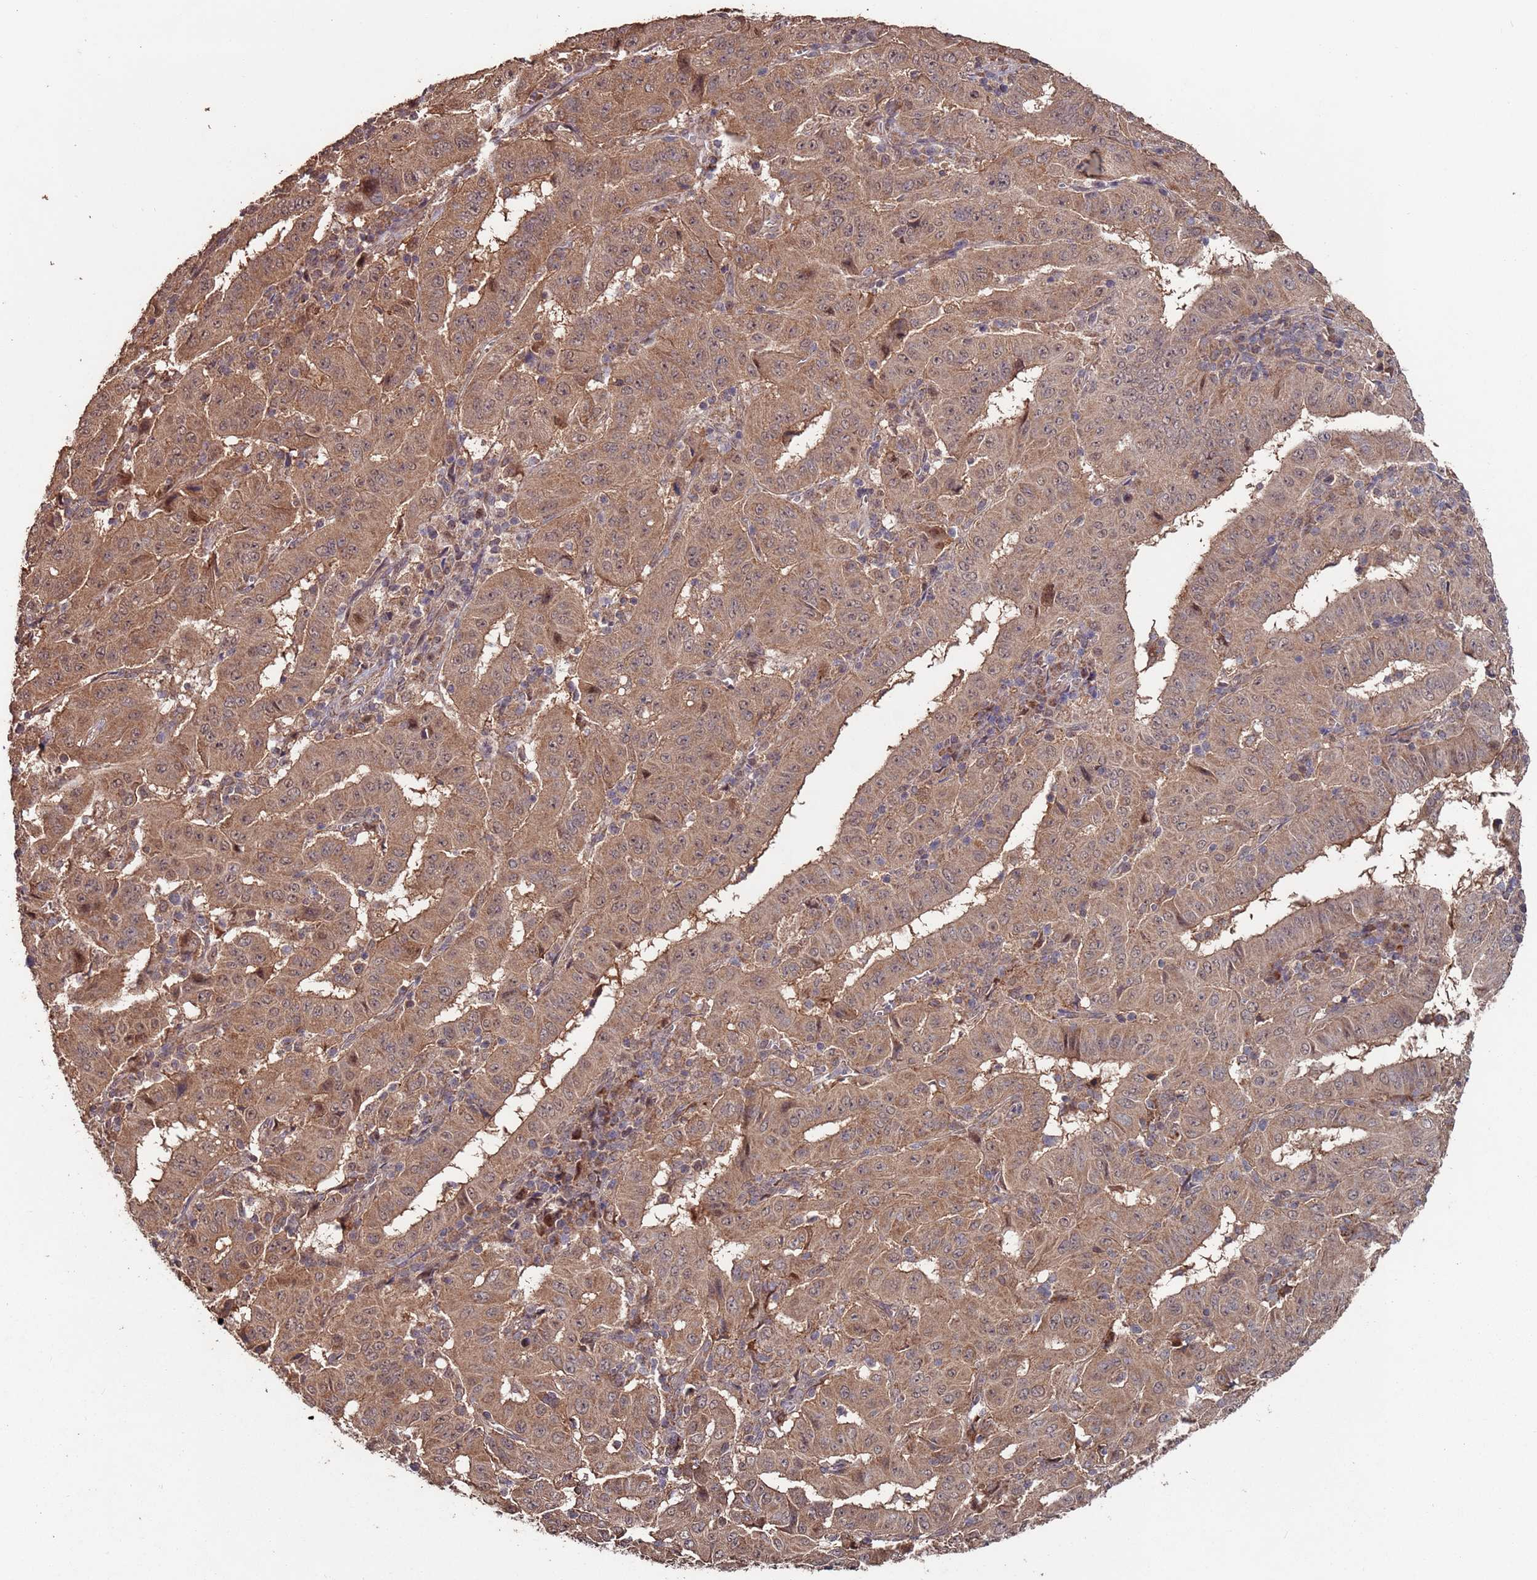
{"staining": {"intensity": "moderate", "quantity": ">75%", "location": "cytoplasmic/membranous"}, "tissue": "pancreatic cancer", "cell_type": "Tumor cells", "image_type": "cancer", "snomed": [{"axis": "morphology", "description": "Adenocarcinoma, NOS"}, {"axis": "topography", "description": "Pancreas"}], "caption": "This image exhibits pancreatic adenocarcinoma stained with immunohistochemistry (IHC) to label a protein in brown. The cytoplasmic/membranous of tumor cells show moderate positivity for the protein. Nuclei are counter-stained blue.", "gene": "PRR7", "patient": {"sex": "male", "age": 63}}